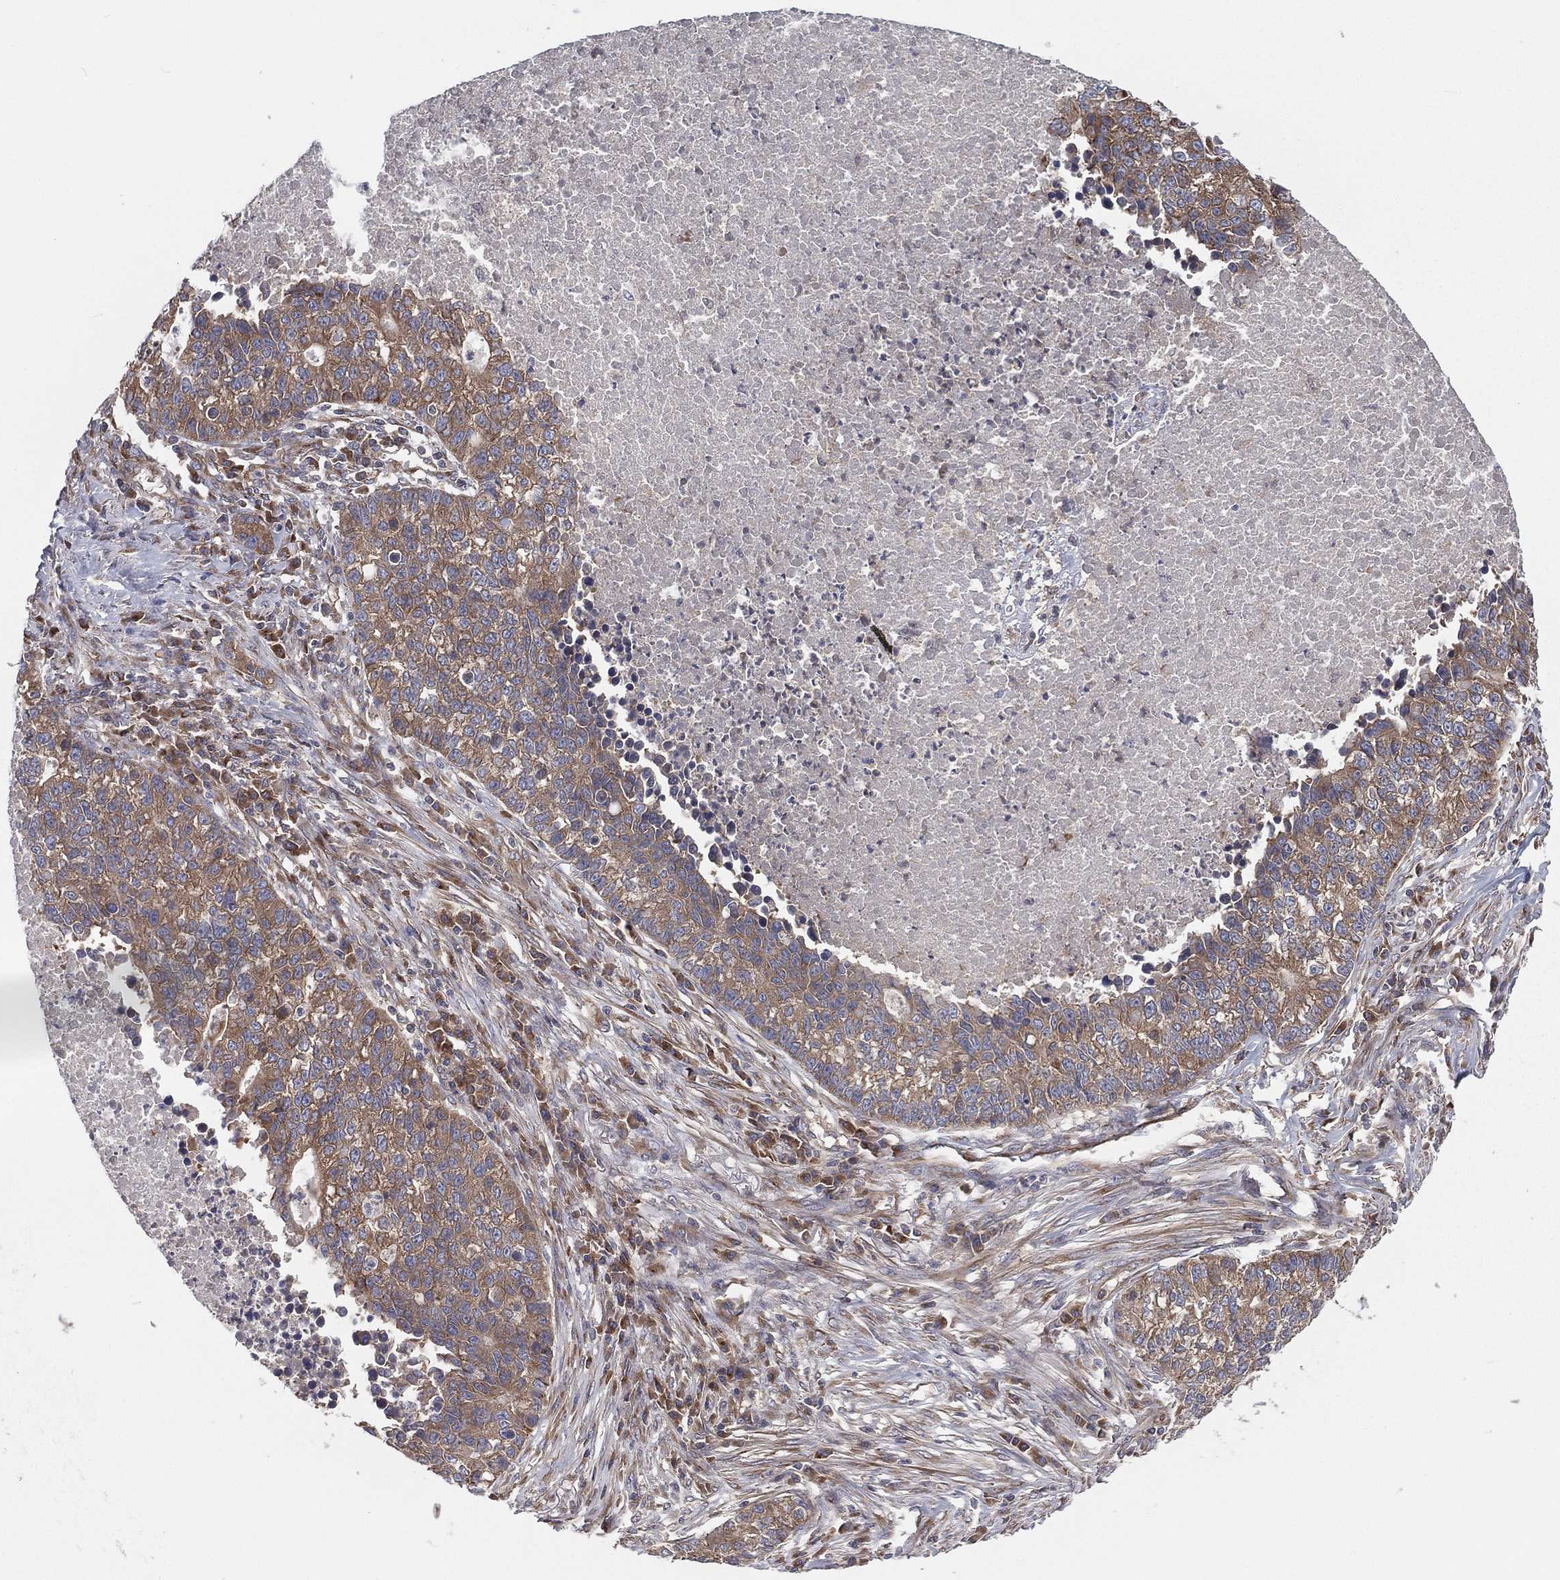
{"staining": {"intensity": "moderate", "quantity": "25%-75%", "location": "cytoplasmic/membranous"}, "tissue": "lung cancer", "cell_type": "Tumor cells", "image_type": "cancer", "snomed": [{"axis": "morphology", "description": "Adenocarcinoma, NOS"}, {"axis": "topography", "description": "Lung"}], "caption": "Lung cancer (adenocarcinoma) stained with a brown dye exhibits moderate cytoplasmic/membranous positive positivity in approximately 25%-75% of tumor cells.", "gene": "EIF2B5", "patient": {"sex": "male", "age": 57}}